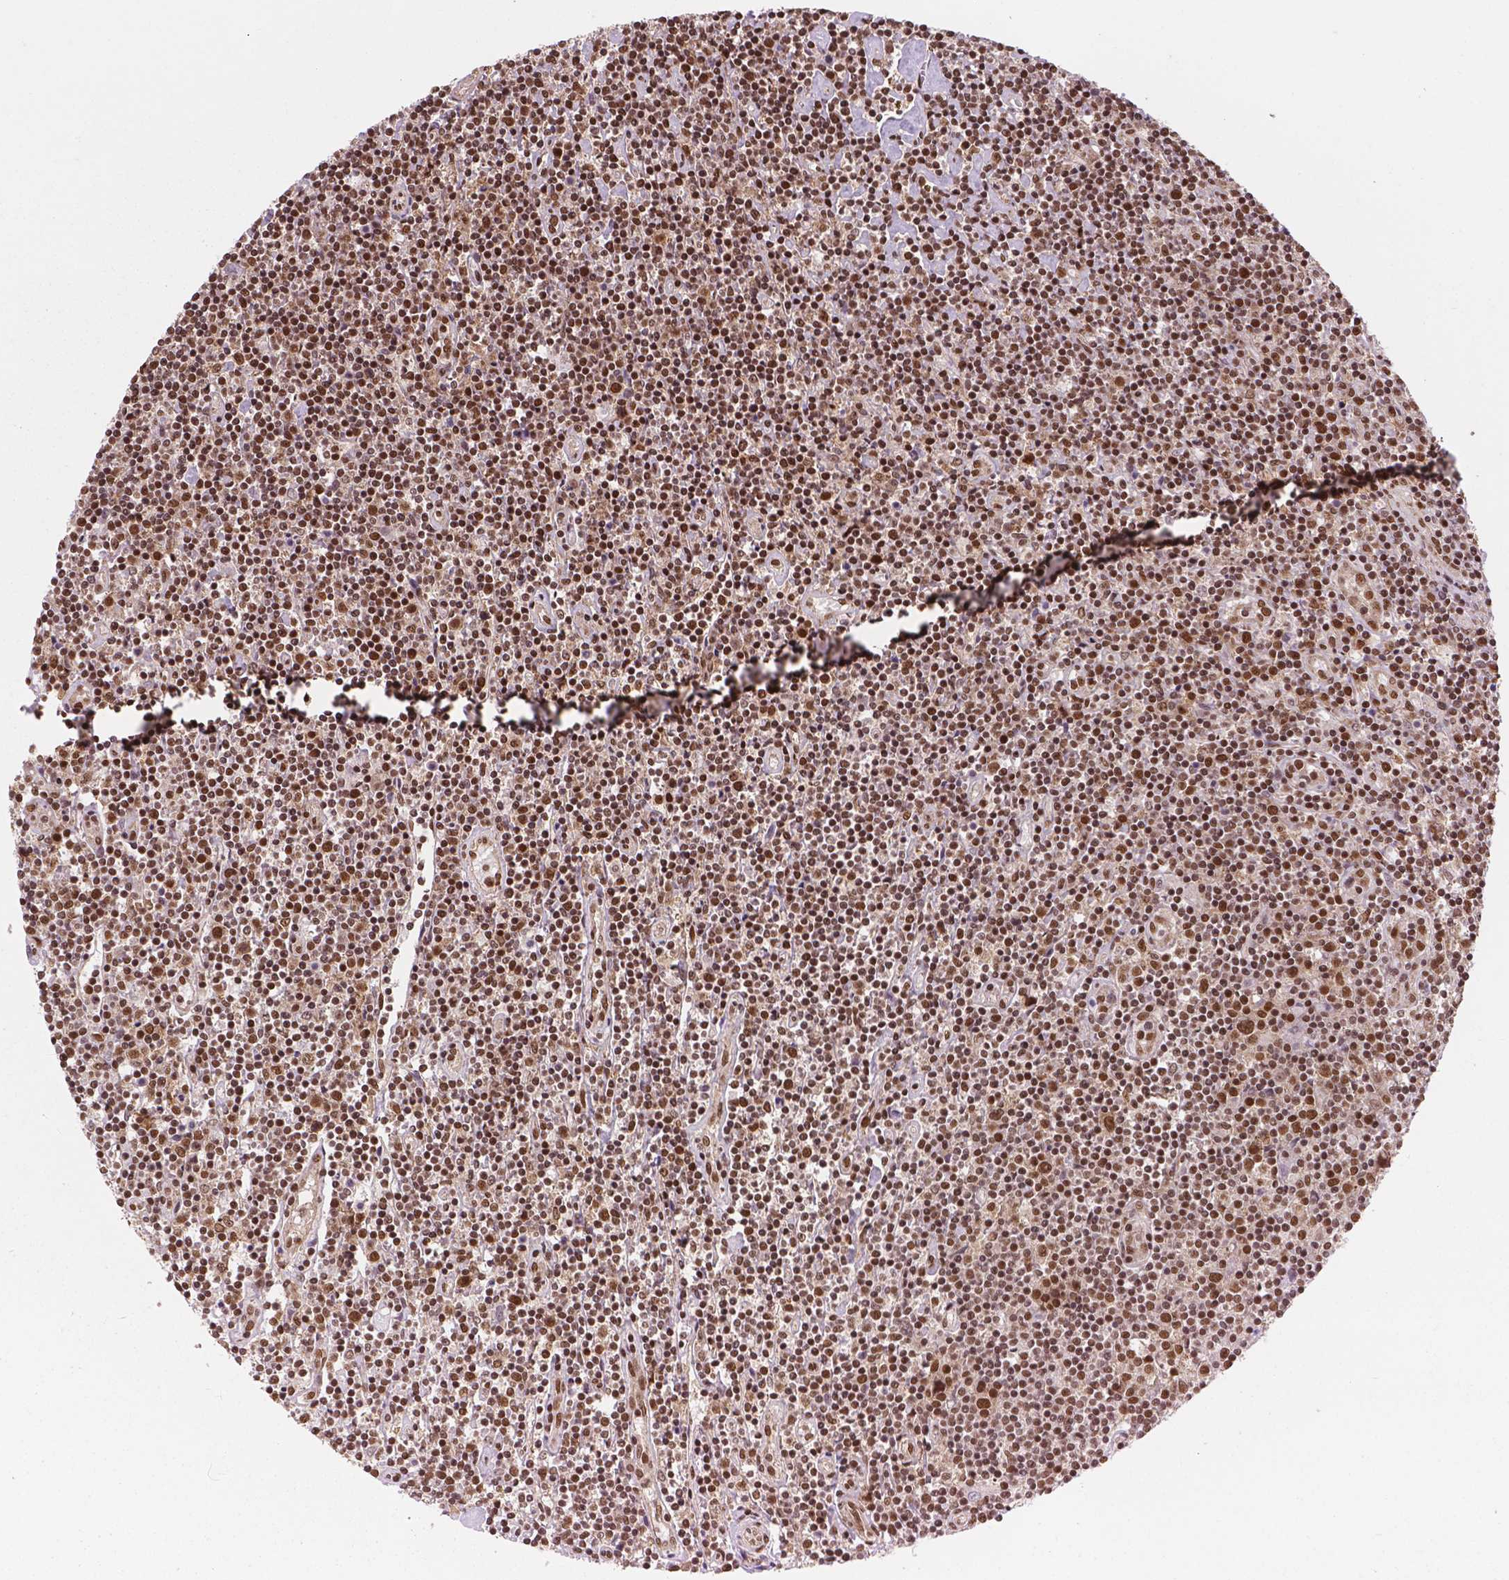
{"staining": {"intensity": "strong", "quantity": ">75%", "location": "nuclear"}, "tissue": "lymphoma", "cell_type": "Tumor cells", "image_type": "cancer", "snomed": [{"axis": "morphology", "description": "Hodgkin's disease, NOS"}, {"axis": "topography", "description": "Lymph node"}], "caption": "This is an image of immunohistochemistry (IHC) staining of lymphoma, which shows strong expression in the nuclear of tumor cells.", "gene": "SIRT6", "patient": {"sex": "male", "age": 40}}